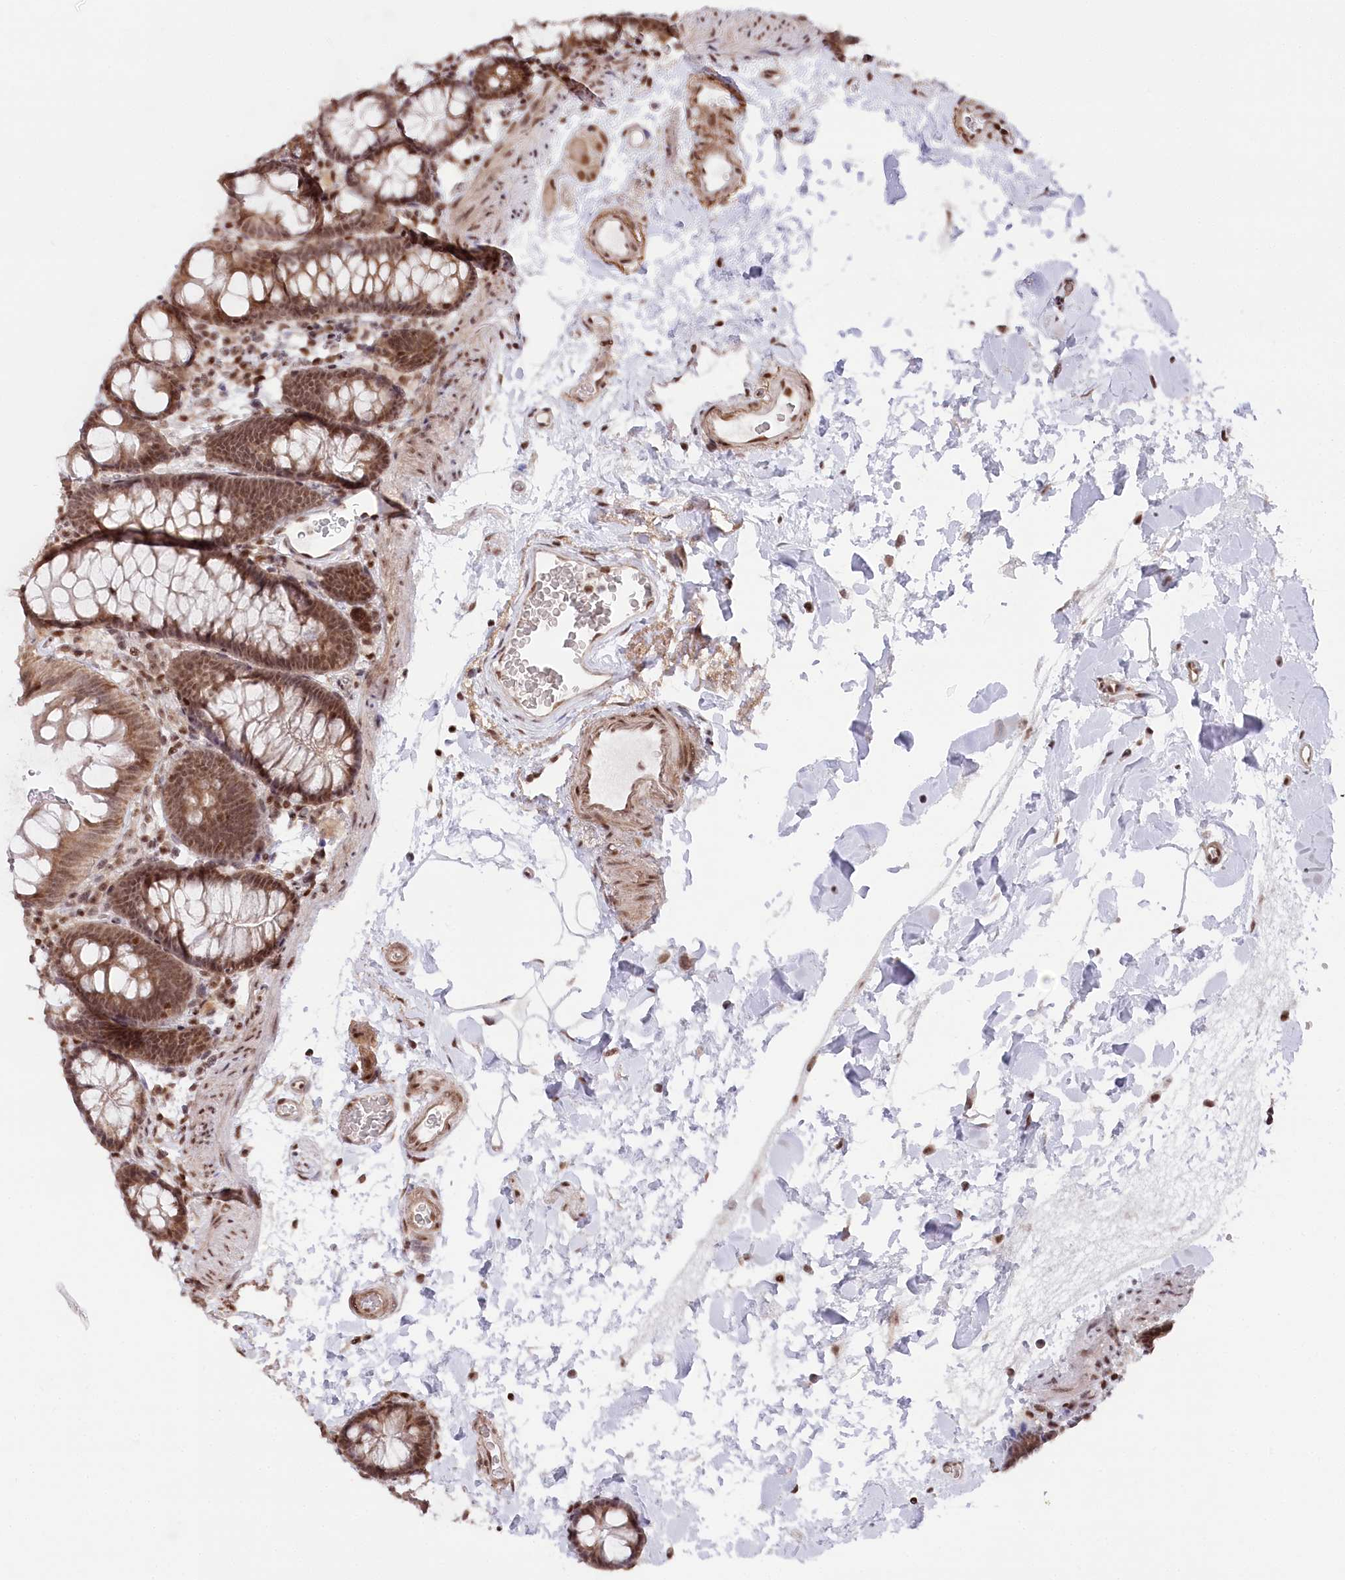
{"staining": {"intensity": "moderate", "quantity": ">75%", "location": "nuclear"}, "tissue": "colon", "cell_type": "Endothelial cells", "image_type": "normal", "snomed": [{"axis": "morphology", "description": "Normal tissue, NOS"}, {"axis": "topography", "description": "Colon"}], "caption": "Immunohistochemical staining of unremarkable colon demonstrates medium levels of moderate nuclear positivity in approximately >75% of endothelial cells.", "gene": "CGGBP1", "patient": {"sex": "male", "age": 75}}